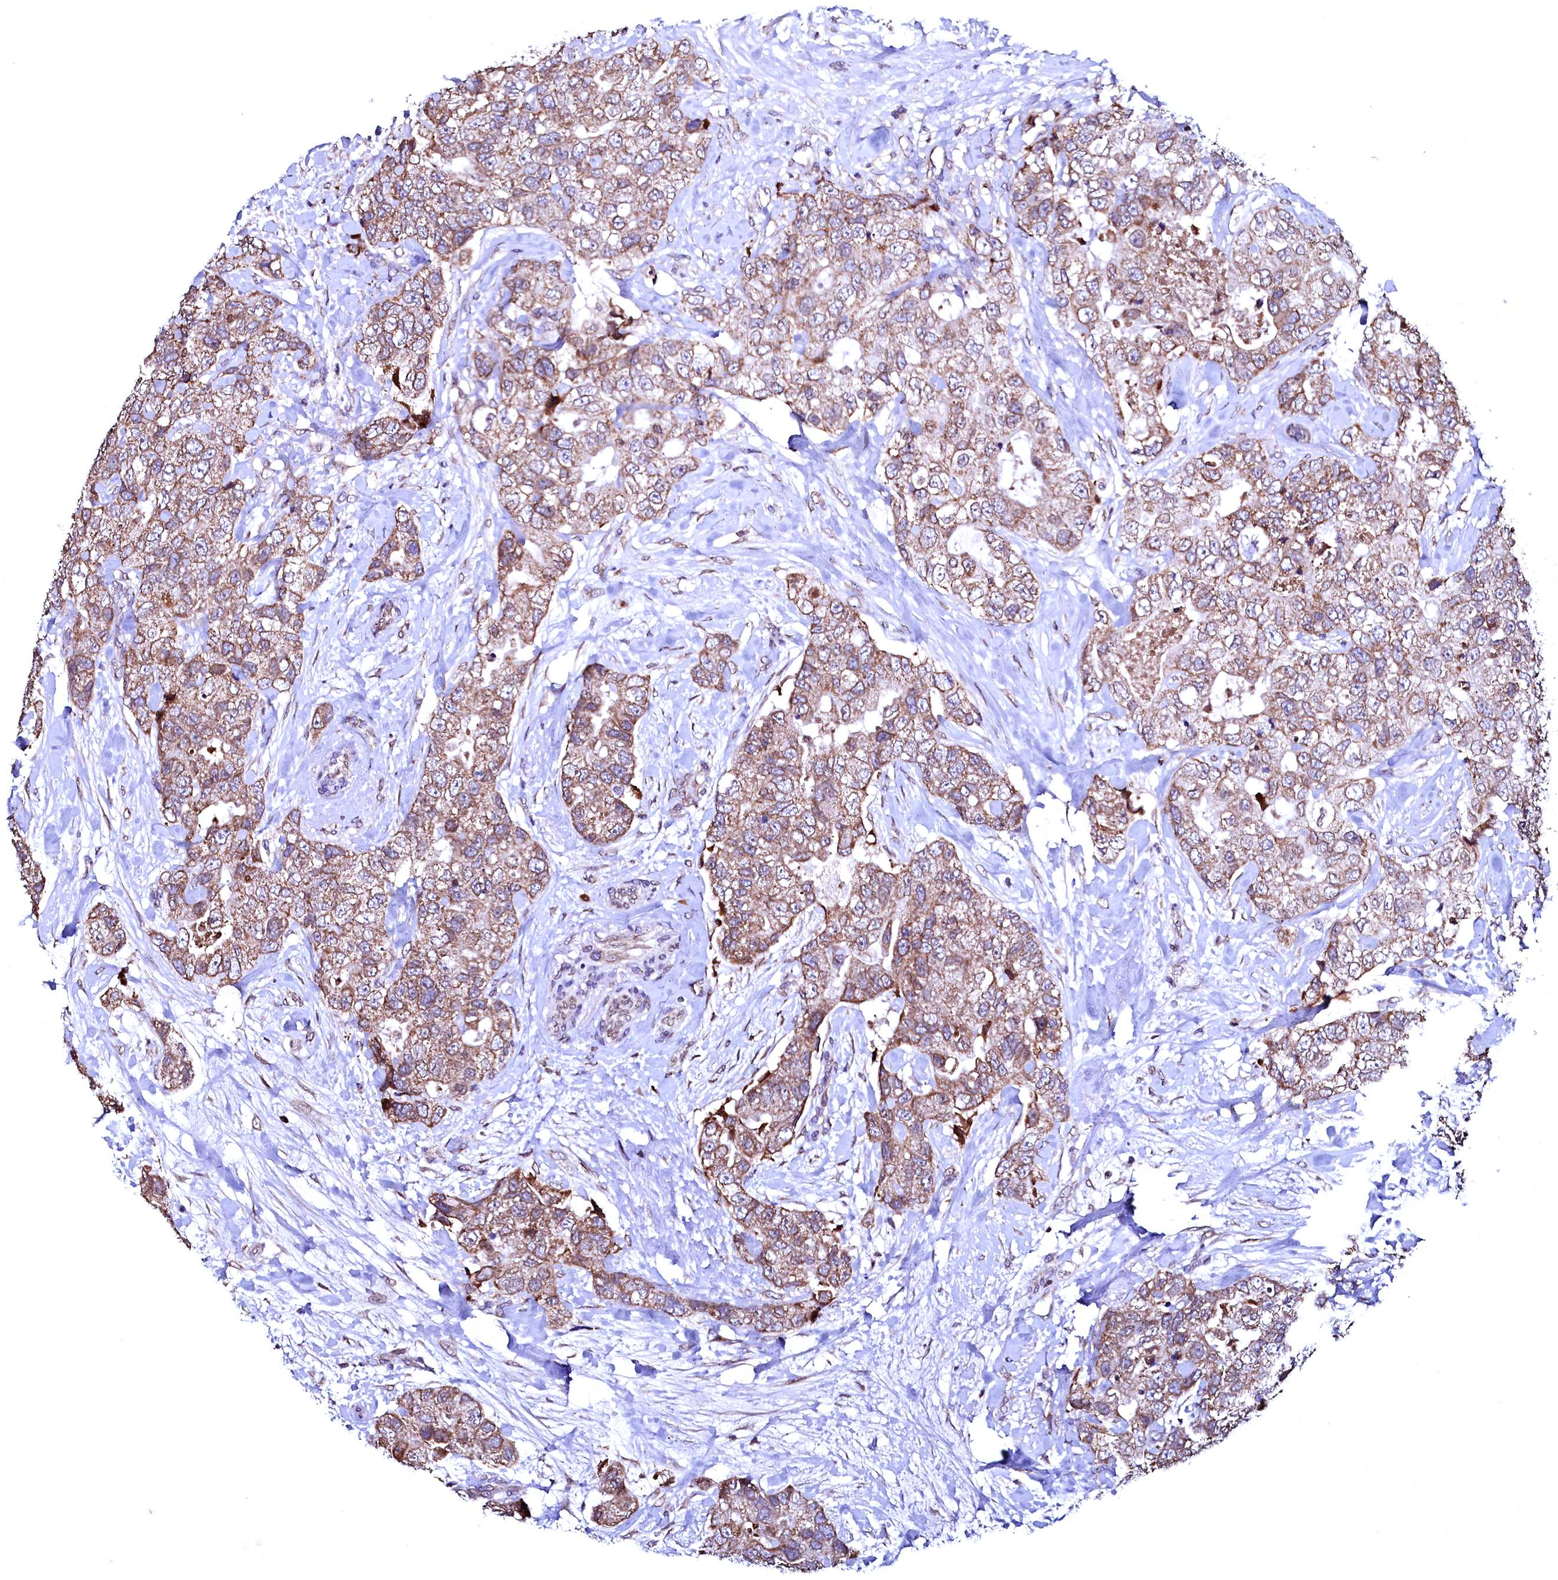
{"staining": {"intensity": "moderate", "quantity": ">75%", "location": "cytoplasmic/membranous"}, "tissue": "breast cancer", "cell_type": "Tumor cells", "image_type": "cancer", "snomed": [{"axis": "morphology", "description": "Duct carcinoma"}, {"axis": "topography", "description": "Breast"}], "caption": "Human breast cancer stained for a protein (brown) reveals moderate cytoplasmic/membranous positive staining in approximately >75% of tumor cells.", "gene": "HAND1", "patient": {"sex": "female", "age": 62}}